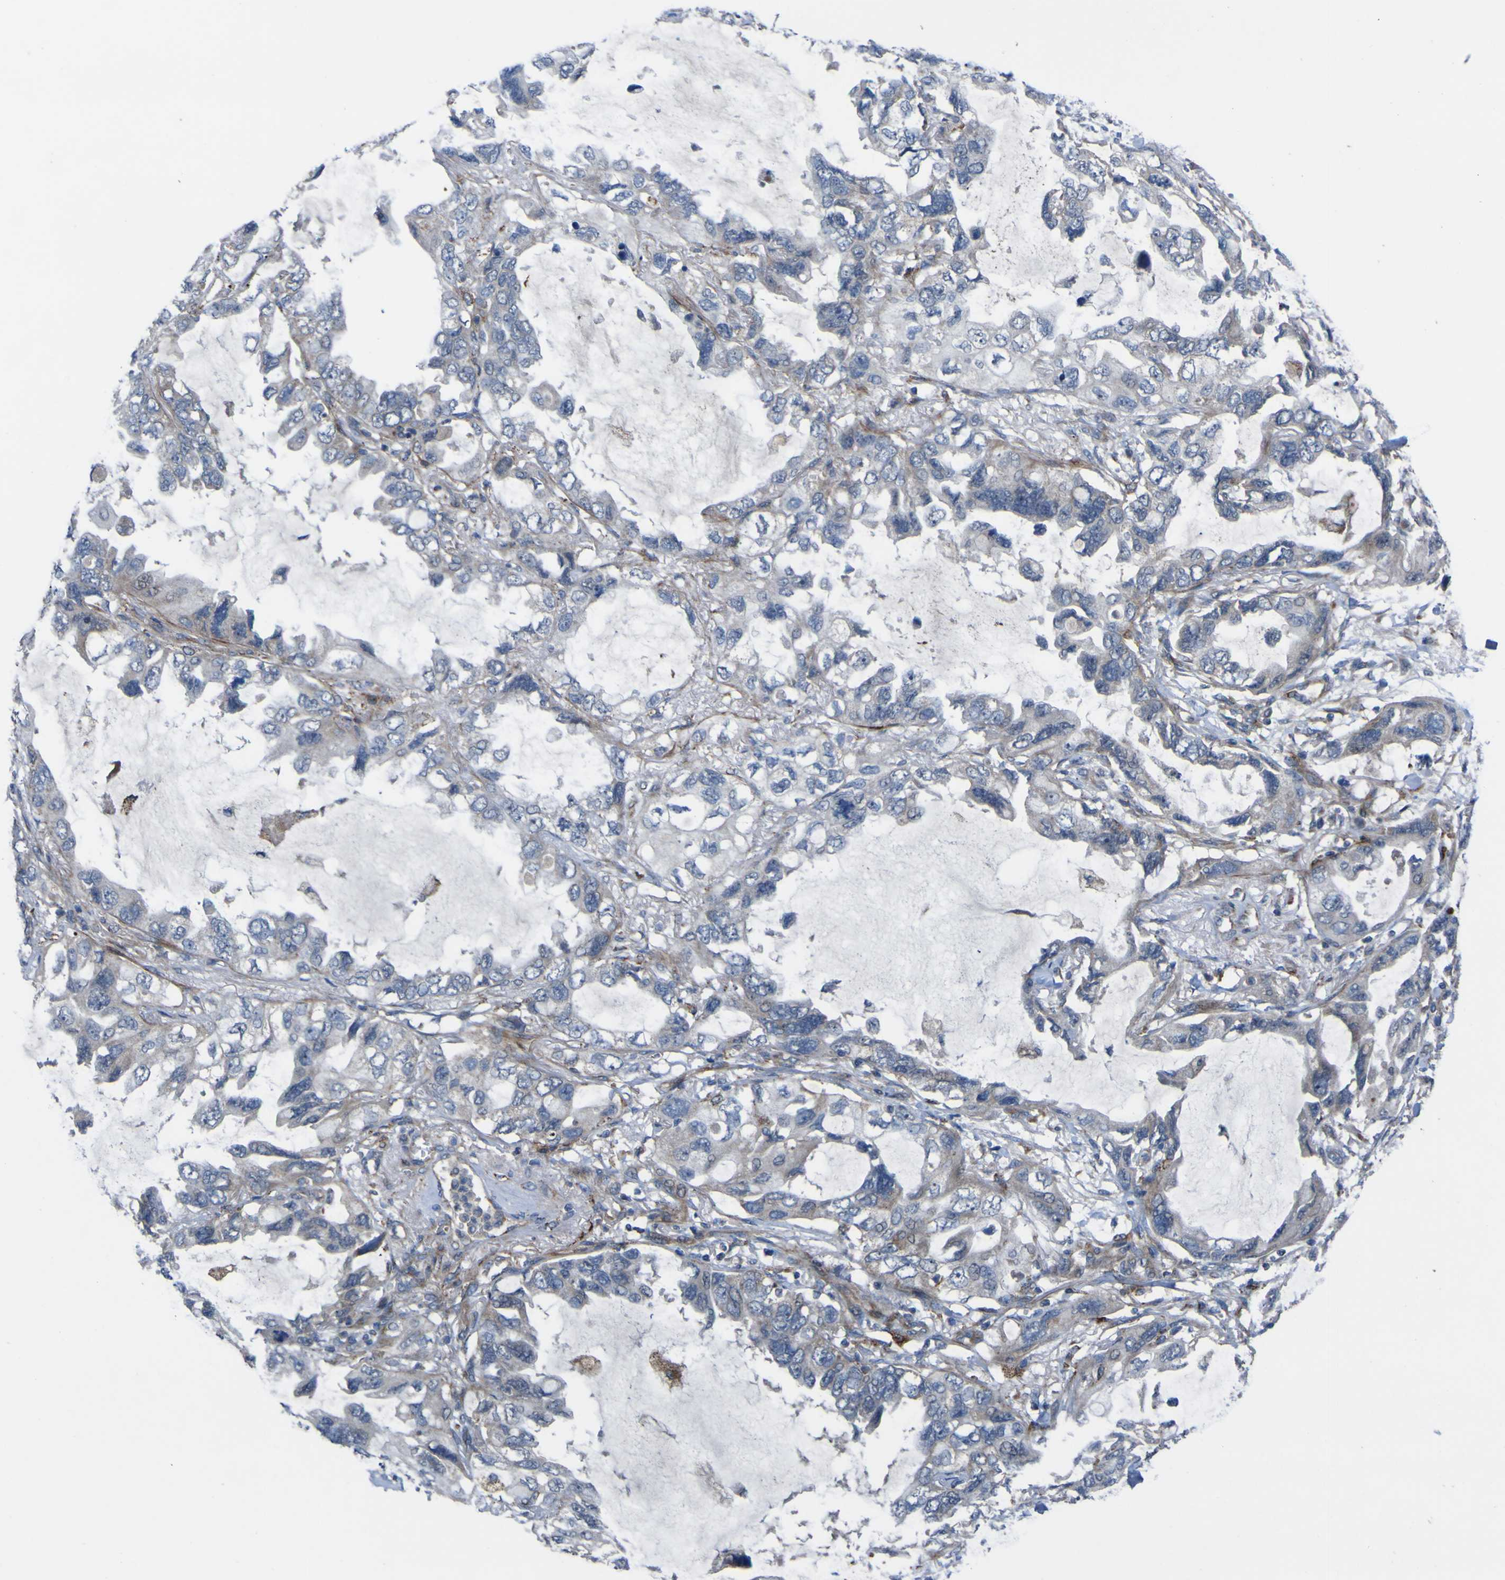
{"staining": {"intensity": "negative", "quantity": "none", "location": "none"}, "tissue": "lung cancer", "cell_type": "Tumor cells", "image_type": "cancer", "snomed": [{"axis": "morphology", "description": "Squamous cell carcinoma, NOS"}, {"axis": "topography", "description": "Lung"}], "caption": "DAB immunohistochemical staining of lung squamous cell carcinoma reveals no significant expression in tumor cells.", "gene": "GPLD1", "patient": {"sex": "female", "age": 73}}